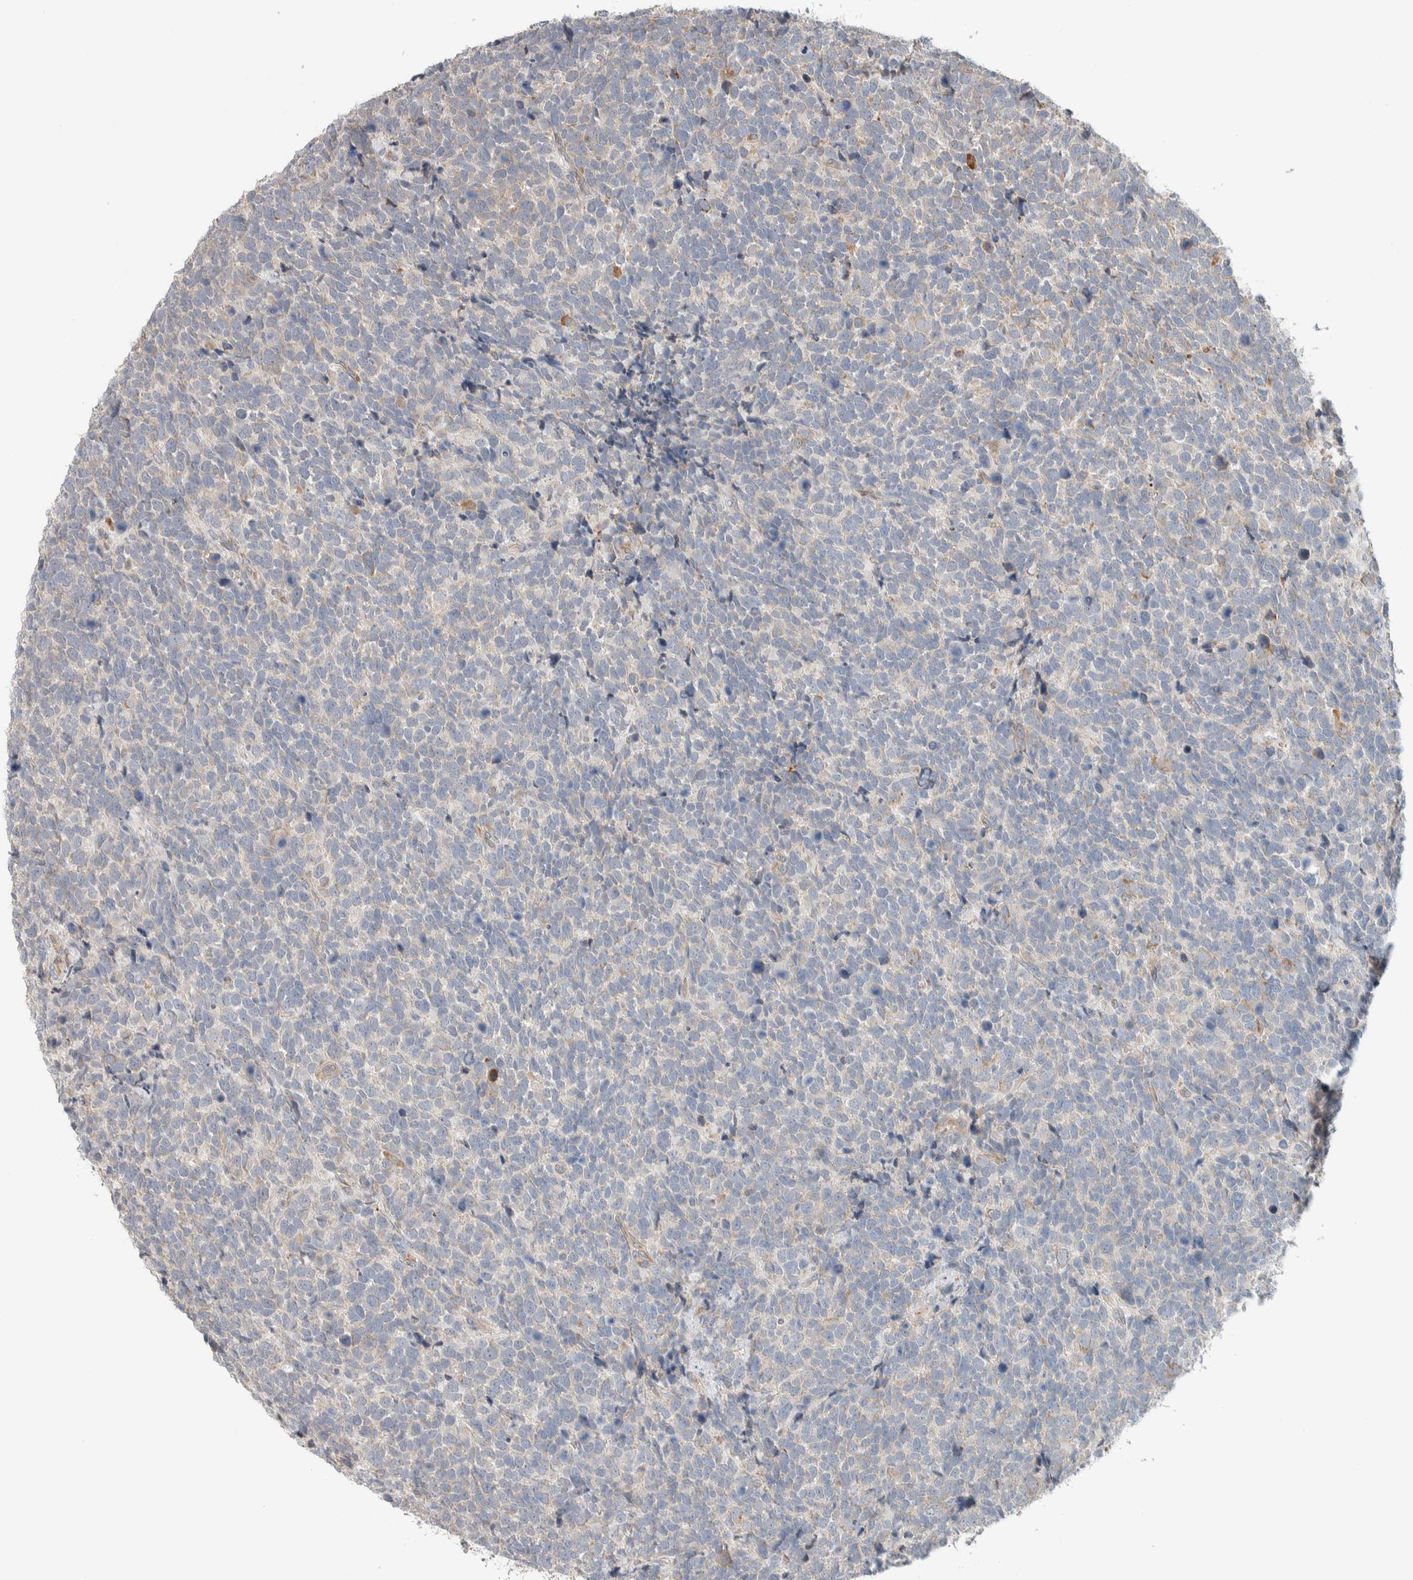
{"staining": {"intensity": "weak", "quantity": "<25%", "location": "cytoplasmic/membranous"}, "tissue": "urothelial cancer", "cell_type": "Tumor cells", "image_type": "cancer", "snomed": [{"axis": "morphology", "description": "Urothelial carcinoma, High grade"}, {"axis": "topography", "description": "Urinary bladder"}], "caption": "Immunohistochemistry of human urothelial cancer demonstrates no staining in tumor cells.", "gene": "ADCY8", "patient": {"sex": "female", "age": 82}}